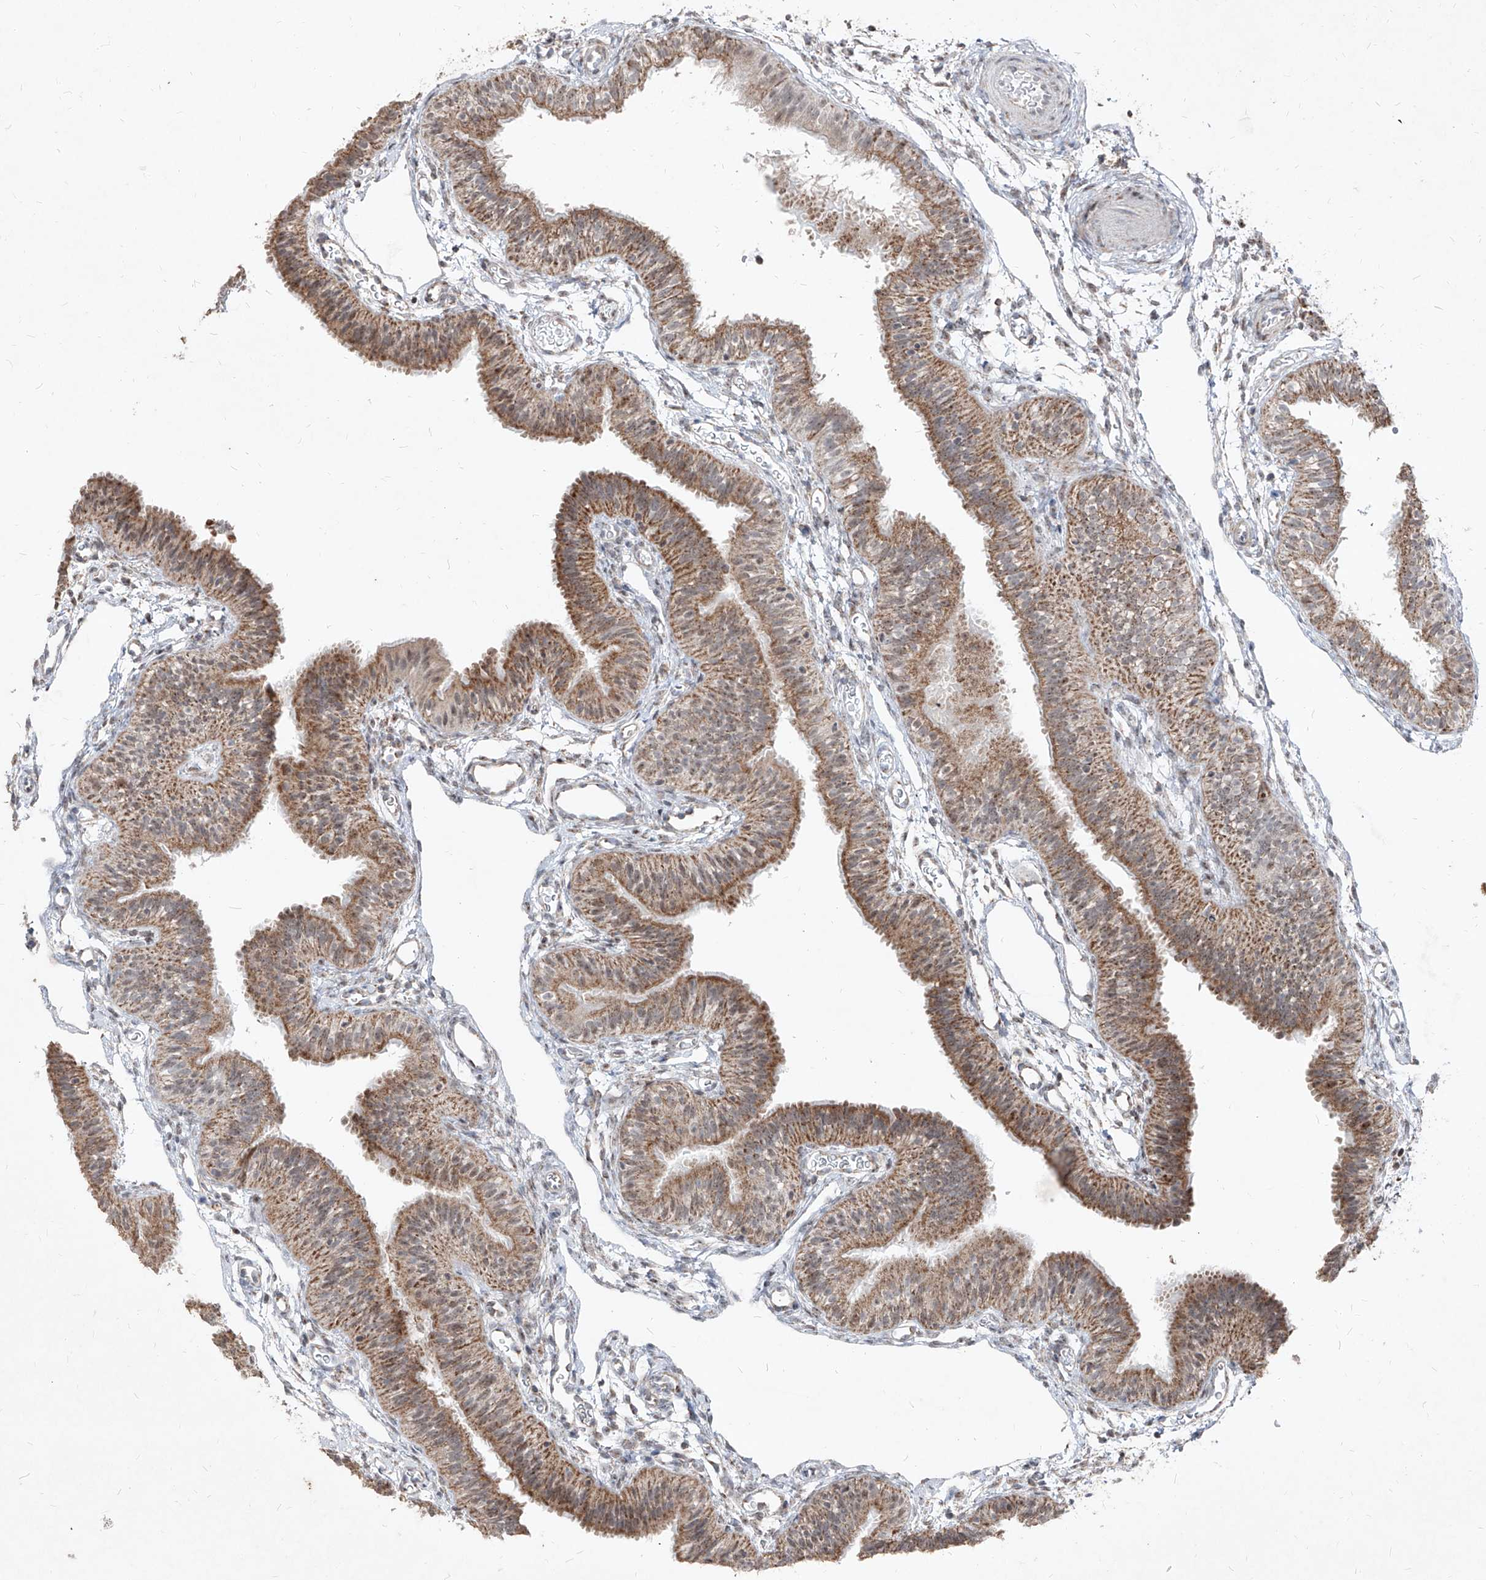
{"staining": {"intensity": "moderate", "quantity": ">75%", "location": "cytoplasmic/membranous"}, "tissue": "fallopian tube", "cell_type": "Glandular cells", "image_type": "normal", "snomed": [{"axis": "morphology", "description": "Normal tissue, NOS"}, {"axis": "topography", "description": "Fallopian tube"}], "caption": "A brown stain shows moderate cytoplasmic/membranous positivity of a protein in glandular cells of unremarkable fallopian tube.", "gene": "NDUFB3", "patient": {"sex": "female", "age": 35}}